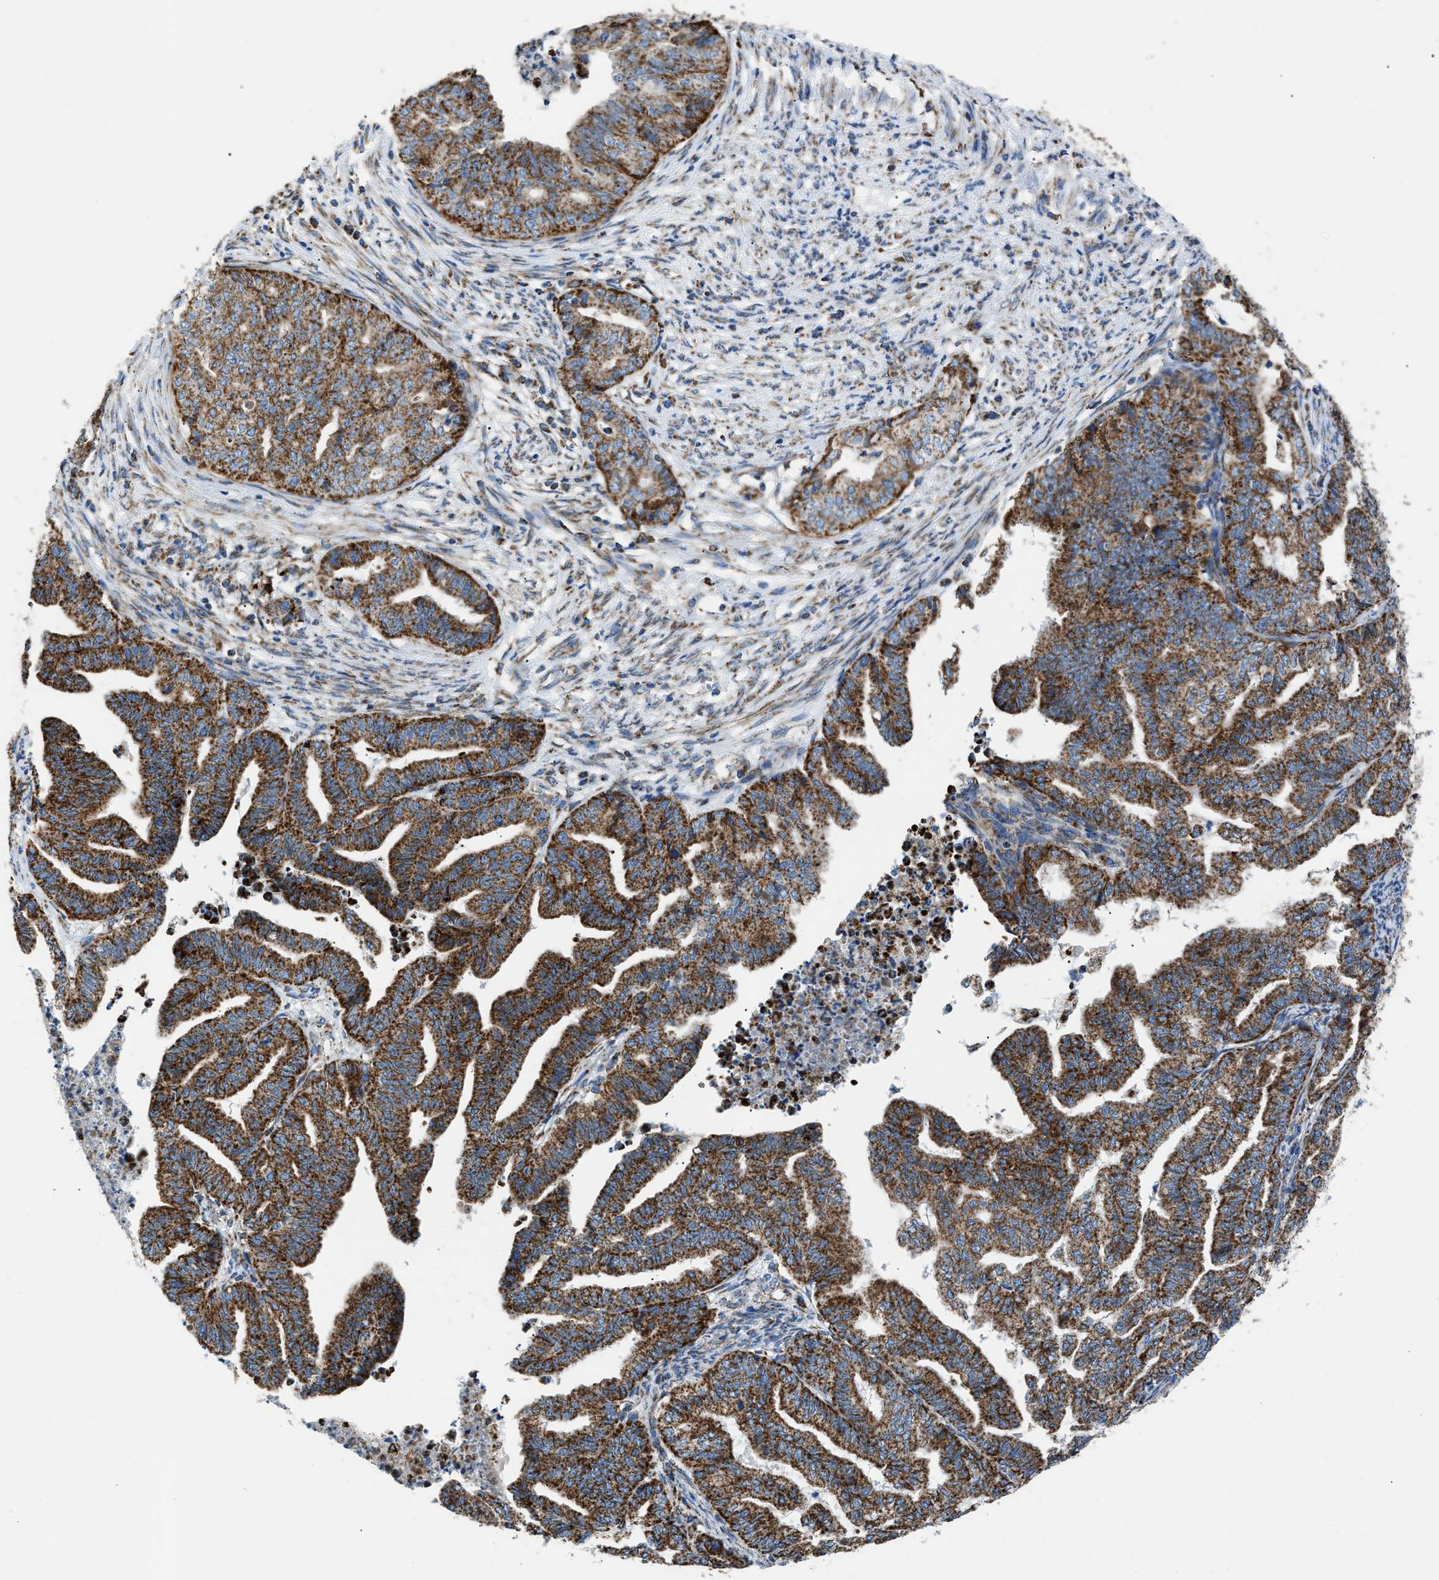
{"staining": {"intensity": "strong", "quantity": ">75%", "location": "cytoplasmic/membranous"}, "tissue": "endometrial cancer", "cell_type": "Tumor cells", "image_type": "cancer", "snomed": [{"axis": "morphology", "description": "Adenocarcinoma, NOS"}, {"axis": "topography", "description": "Endometrium"}], "caption": "A high amount of strong cytoplasmic/membranous positivity is seen in approximately >75% of tumor cells in endometrial cancer tissue.", "gene": "PHB2", "patient": {"sex": "female", "age": 79}}